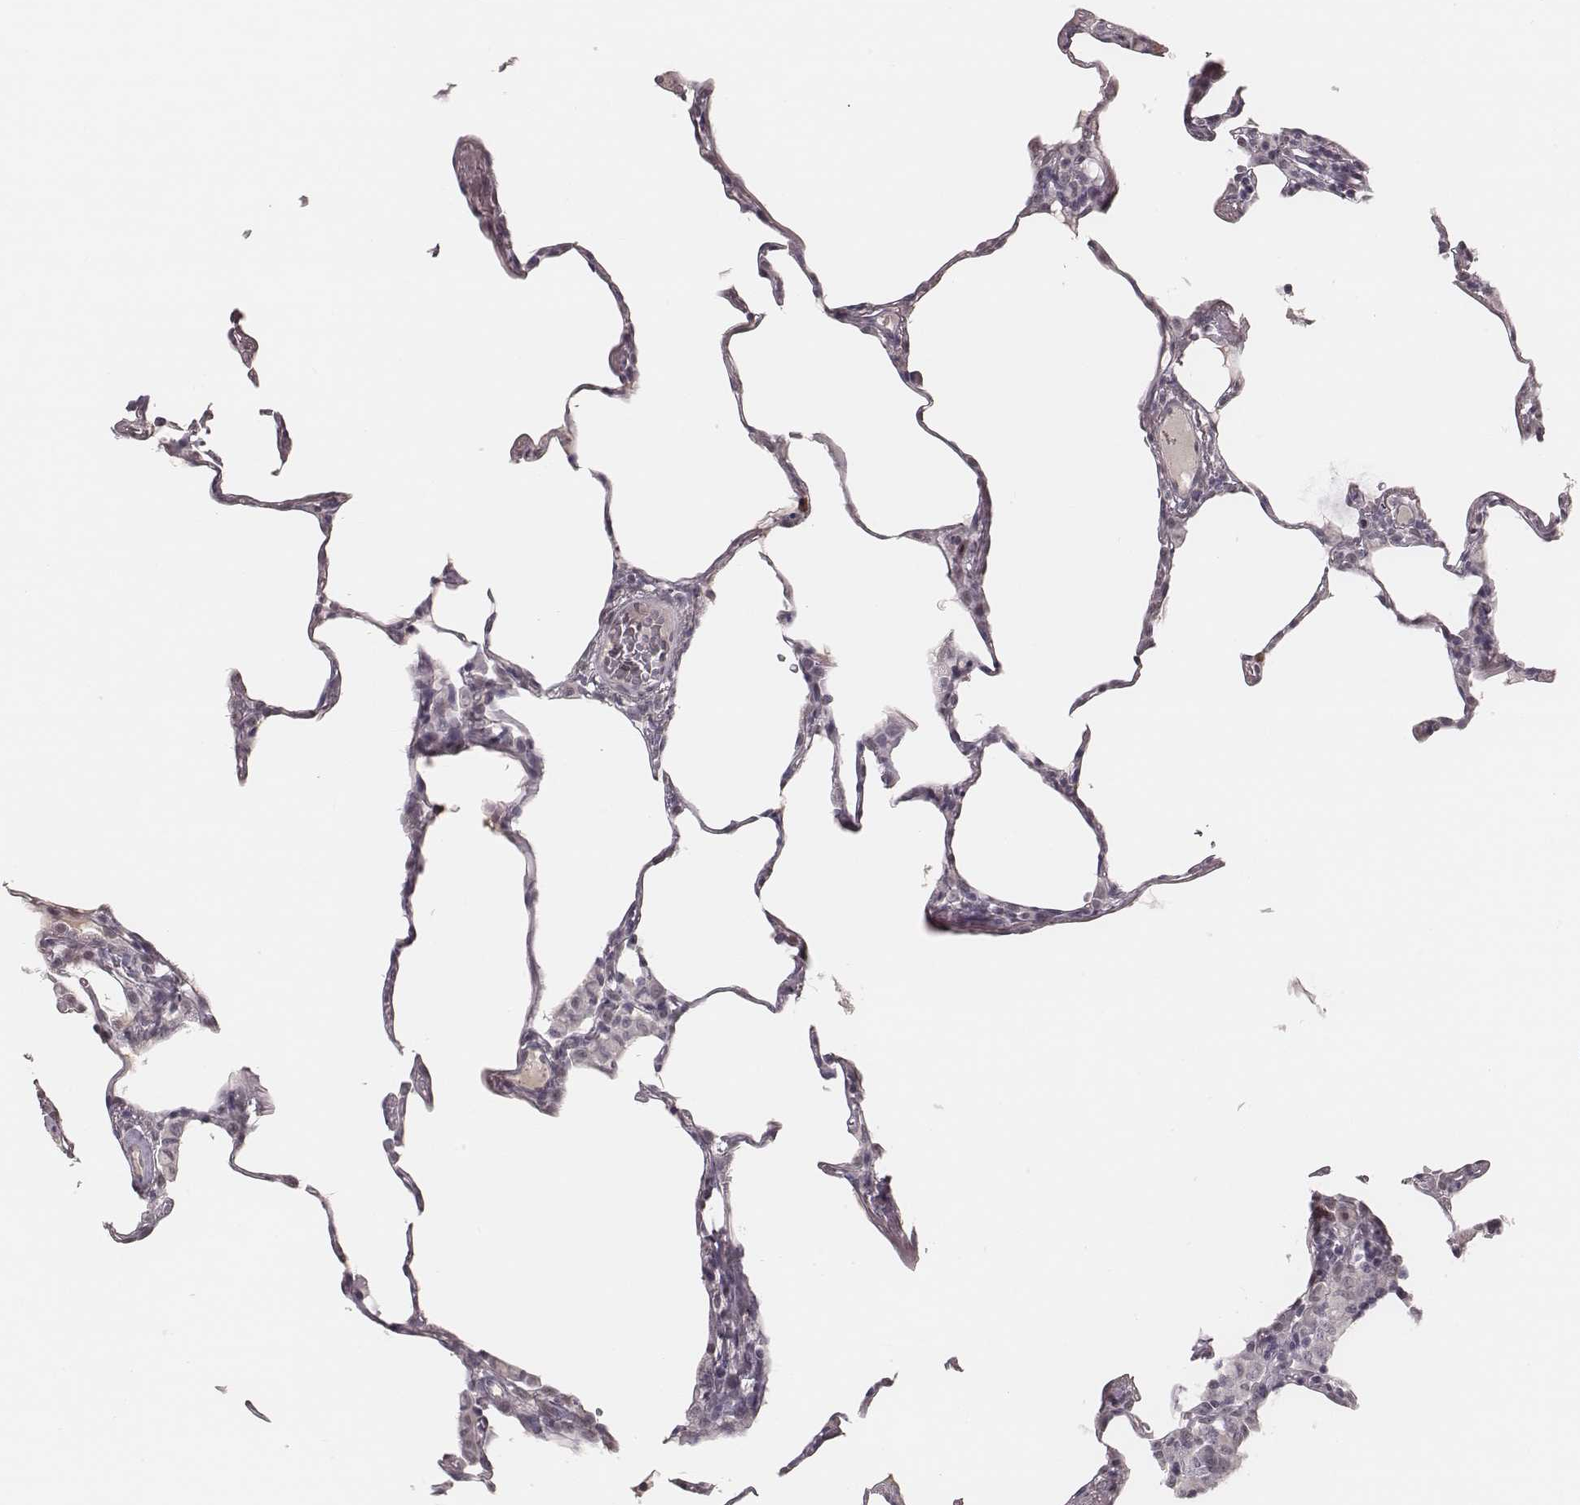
{"staining": {"intensity": "negative", "quantity": "none", "location": "none"}, "tissue": "lung", "cell_type": "Alveolar cells", "image_type": "normal", "snomed": [{"axis": "morphology", "description": "Normal tissue, NOS"}, {"axis": "topography", "description": "Lung"}], "caption": "A histopathology image of lung stained for a protein demonstrates no brown staining in alveolar cells. (DAB (3,3'-diaminobenzidine) IHC with hematoxylin counter stain).", "gene": "KITLG", "patient": {"sex": "female", "age": 57}}